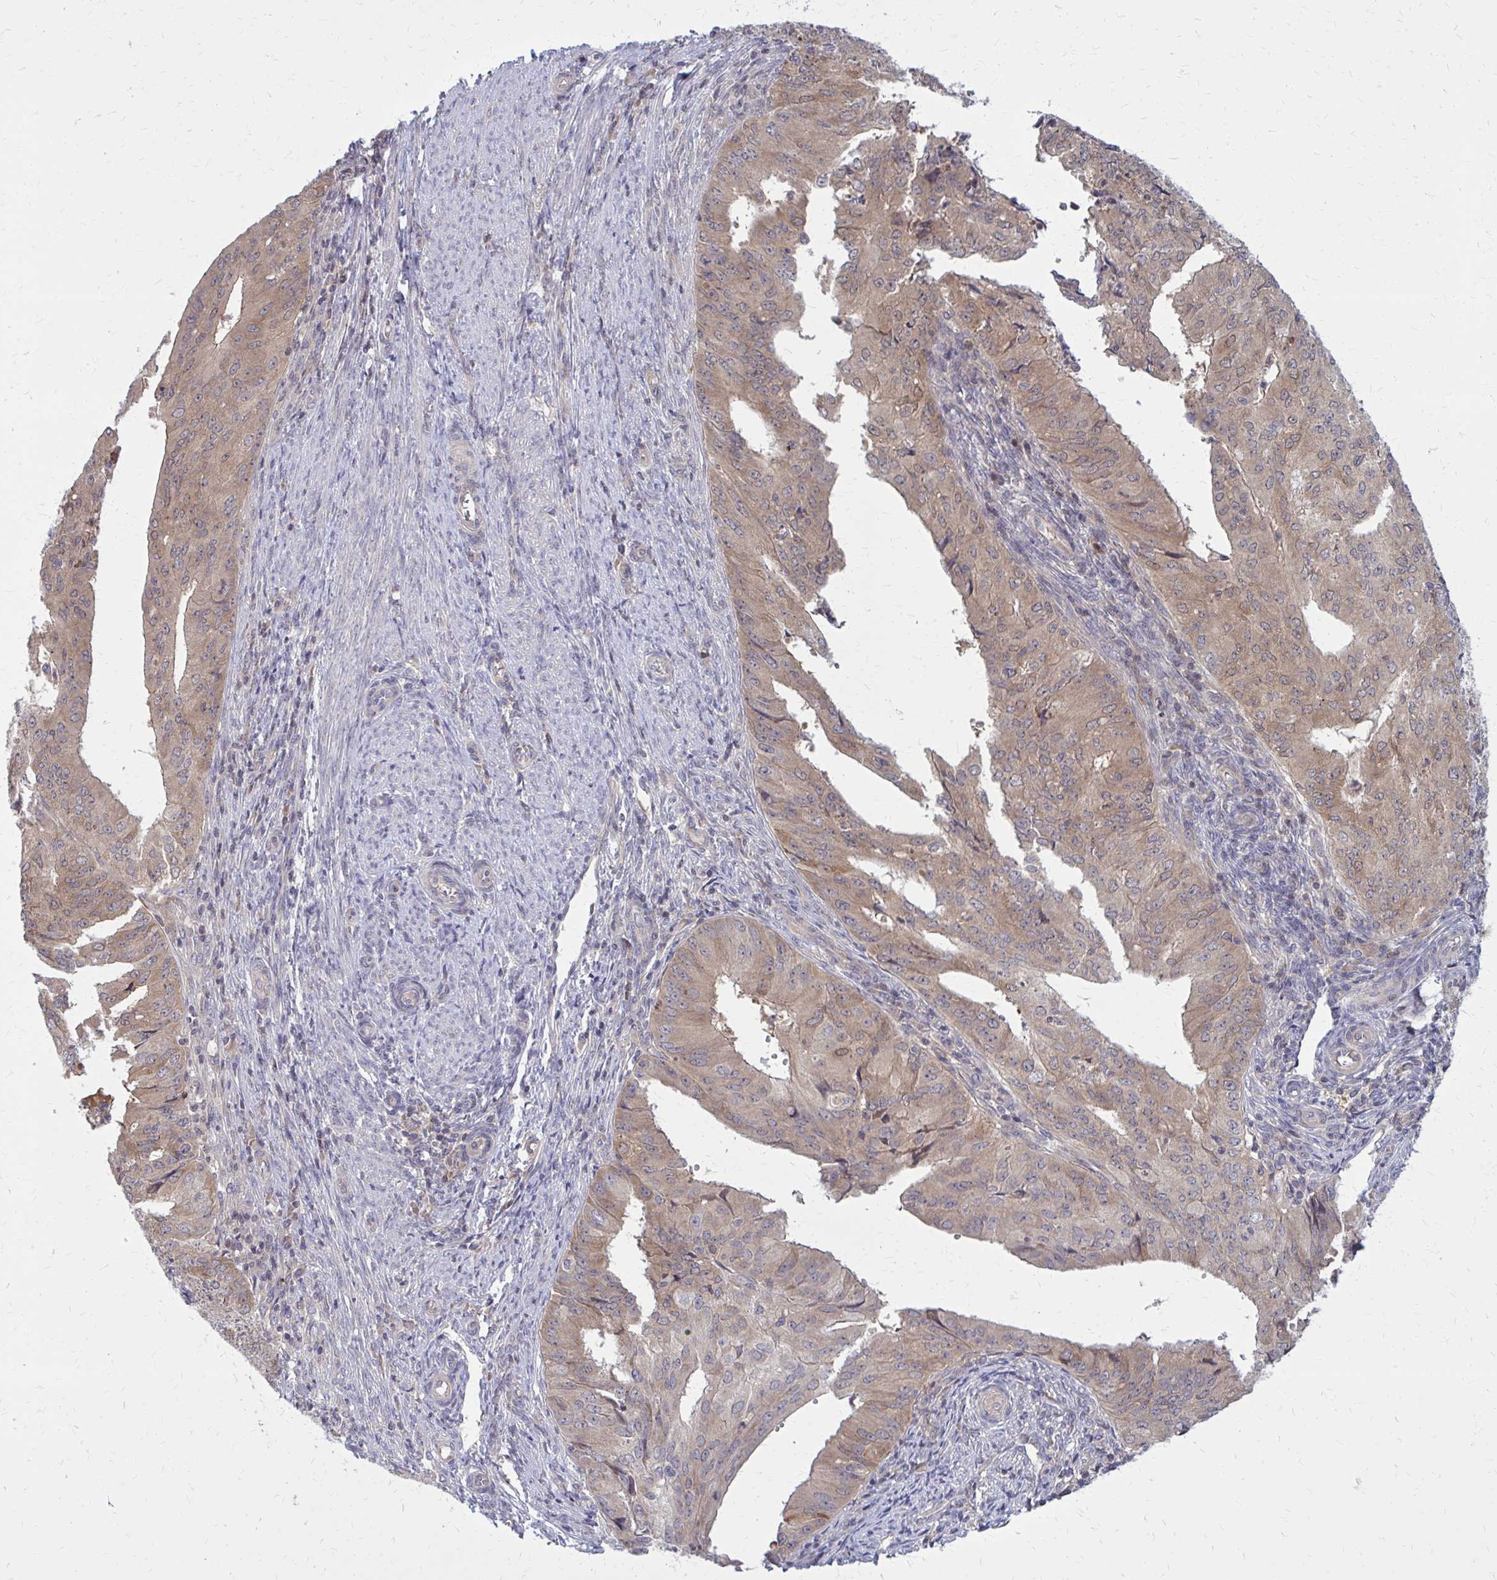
{"staining": {"intensity": "moderate", "quantity": "25%-75%", "location": "cytoplasmic/membranous"}, "tissue": "endometrial cancer", "cell_type": "Tumor cells", "image_type": "cancer", "snomed": [{"axis": "morphology", "description": "Adenocarcinoma, NOS"}, {"axis": "topography", "description": "Endometrium"}], "caption": "Protein expression analysis of endometrial adenocarcinoma reveals moderate cytoplasmic/membranous expression in approximately 25%-75% of tumor cells.", "gene": "DBI", "patient": {"sex": "female", "age": 50}}